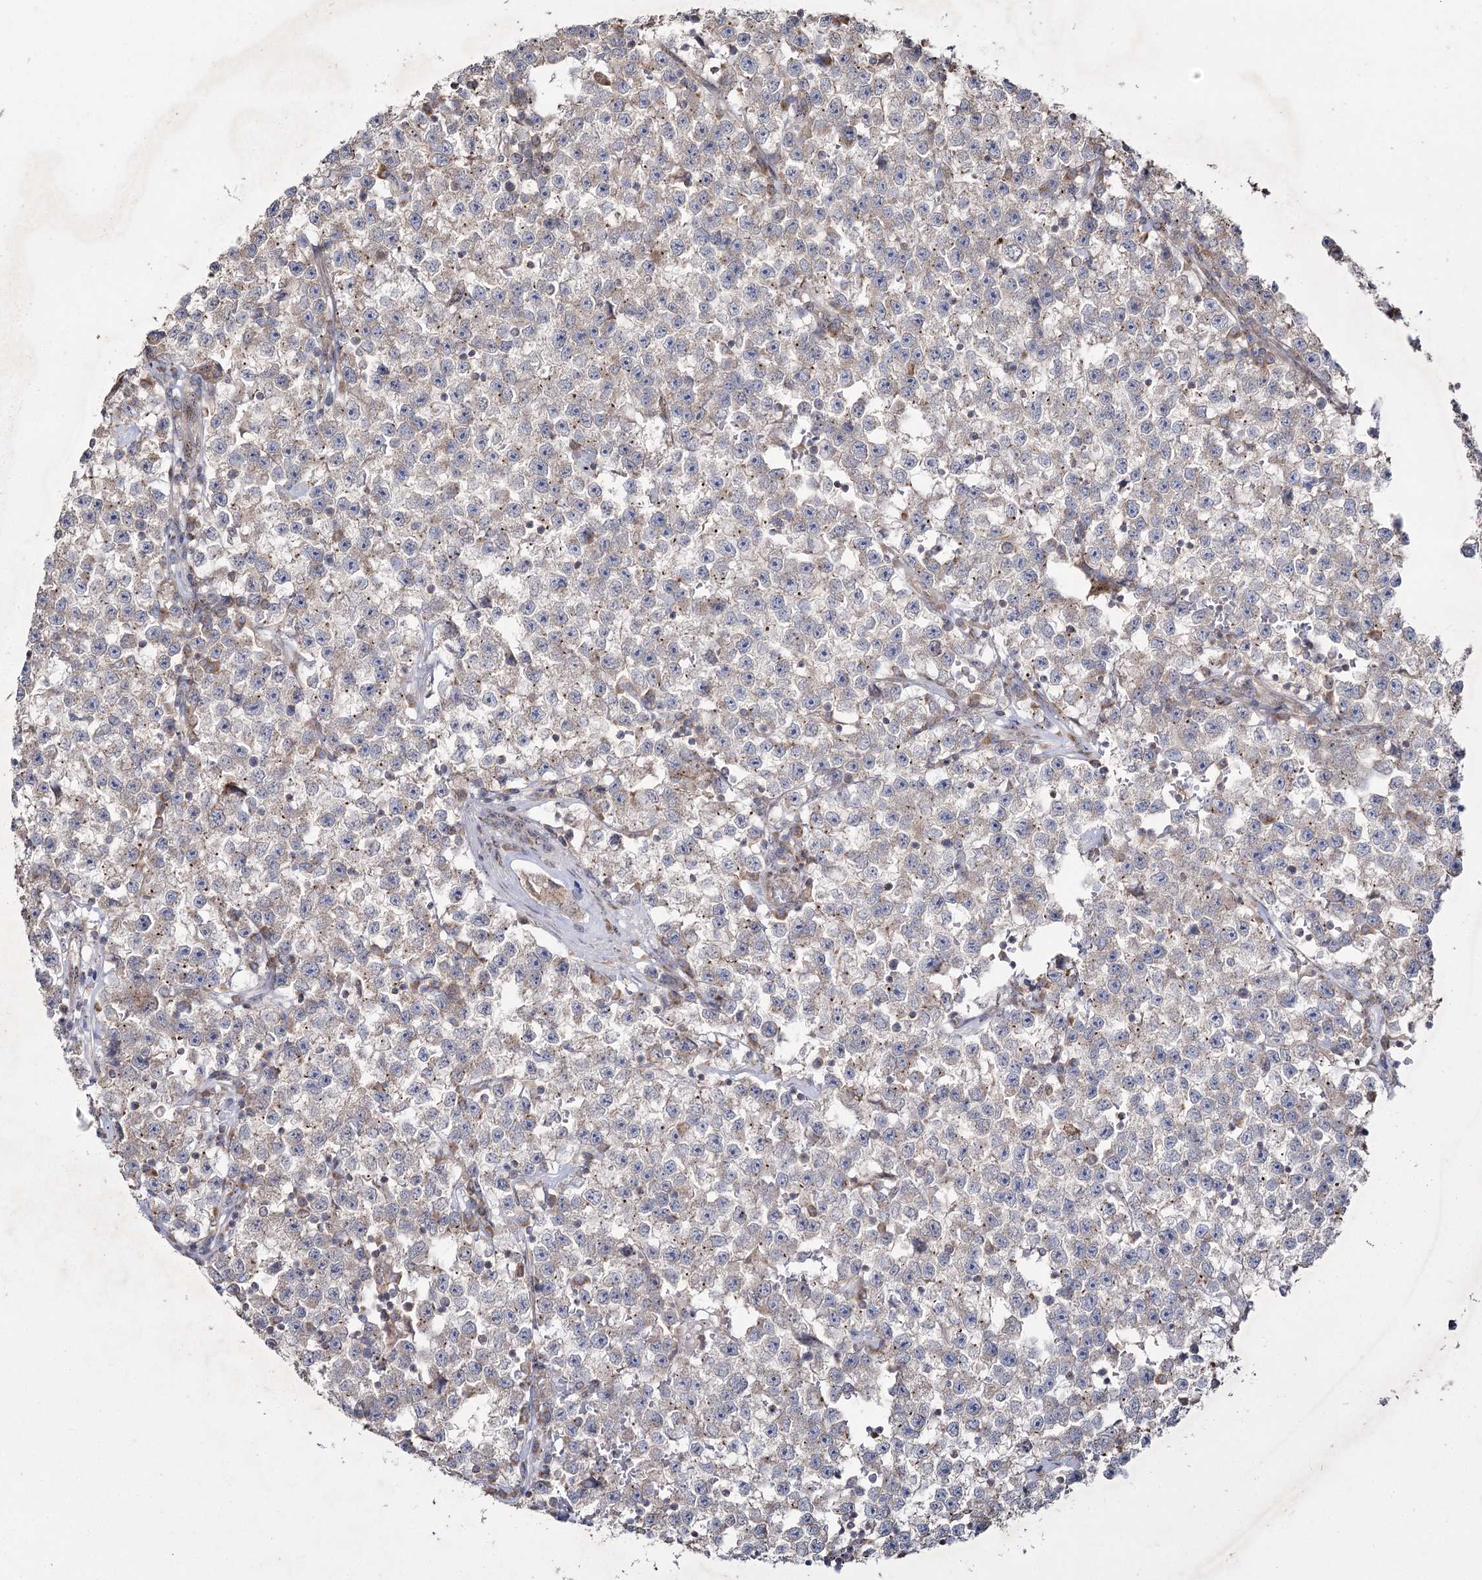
{"staining": {"intensity": "negative", "quantity": "none", "location": "none"}, "tissue": "testis cancer", "cell_type": "Tumor cells", "image_type": "cancer", "snomed": [{"axis": "morphology", "description": "Seminoma, NOS"}, {"axis": "topography", "description": "Testis"}], "caption": "Seminoma (testis) stained for a protein using immunohistochemistry (IHC) reveals no staining tumor cells.", "gene": "SH3TC1", "patient": {"sex": "male", "age": 22}}